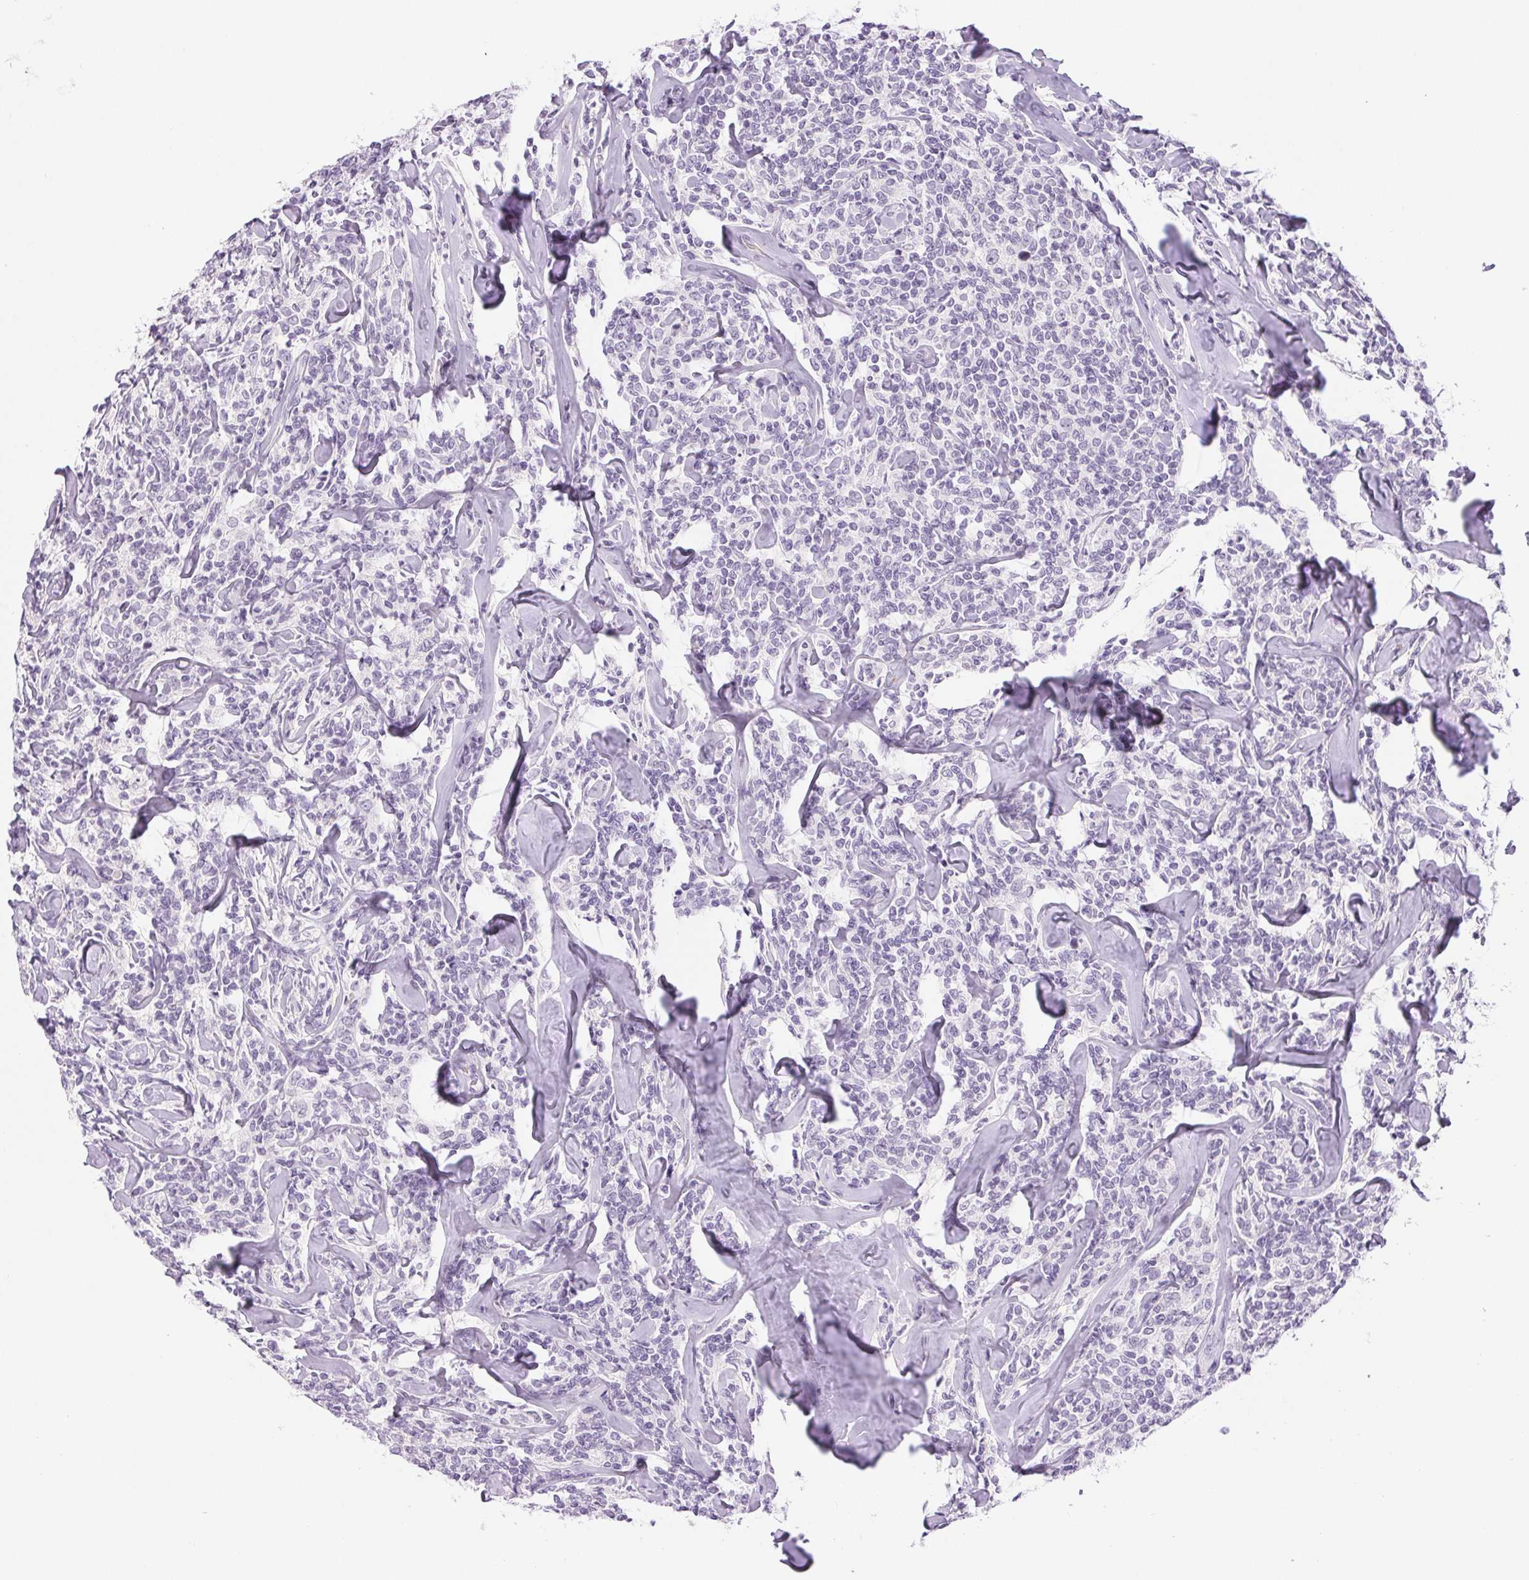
{"staining": {"intensity": "negative", "quantity": "none", "location": "none"}, "tissue": "lymphoma", "cell_type": "Tumor cells", "image_type": "cancer", "snomed": [{"axis": "morphology", "description": "Malignant lymphoma, non-Hodgkin's type, Low grade"}, {"axis": "topography", "description": "Lymph node"}], "caption": "IHC image of low-grade malignant lymphoma, non-Hodgkin's type stained for a protein (brown), which exhibits no staining in tumor cells. (Immunohistochemistry (ihc), brightfield microscopy, high magnification).", "gene": "IFIT1B", "patient": {"sex": "female", "age": 56}}